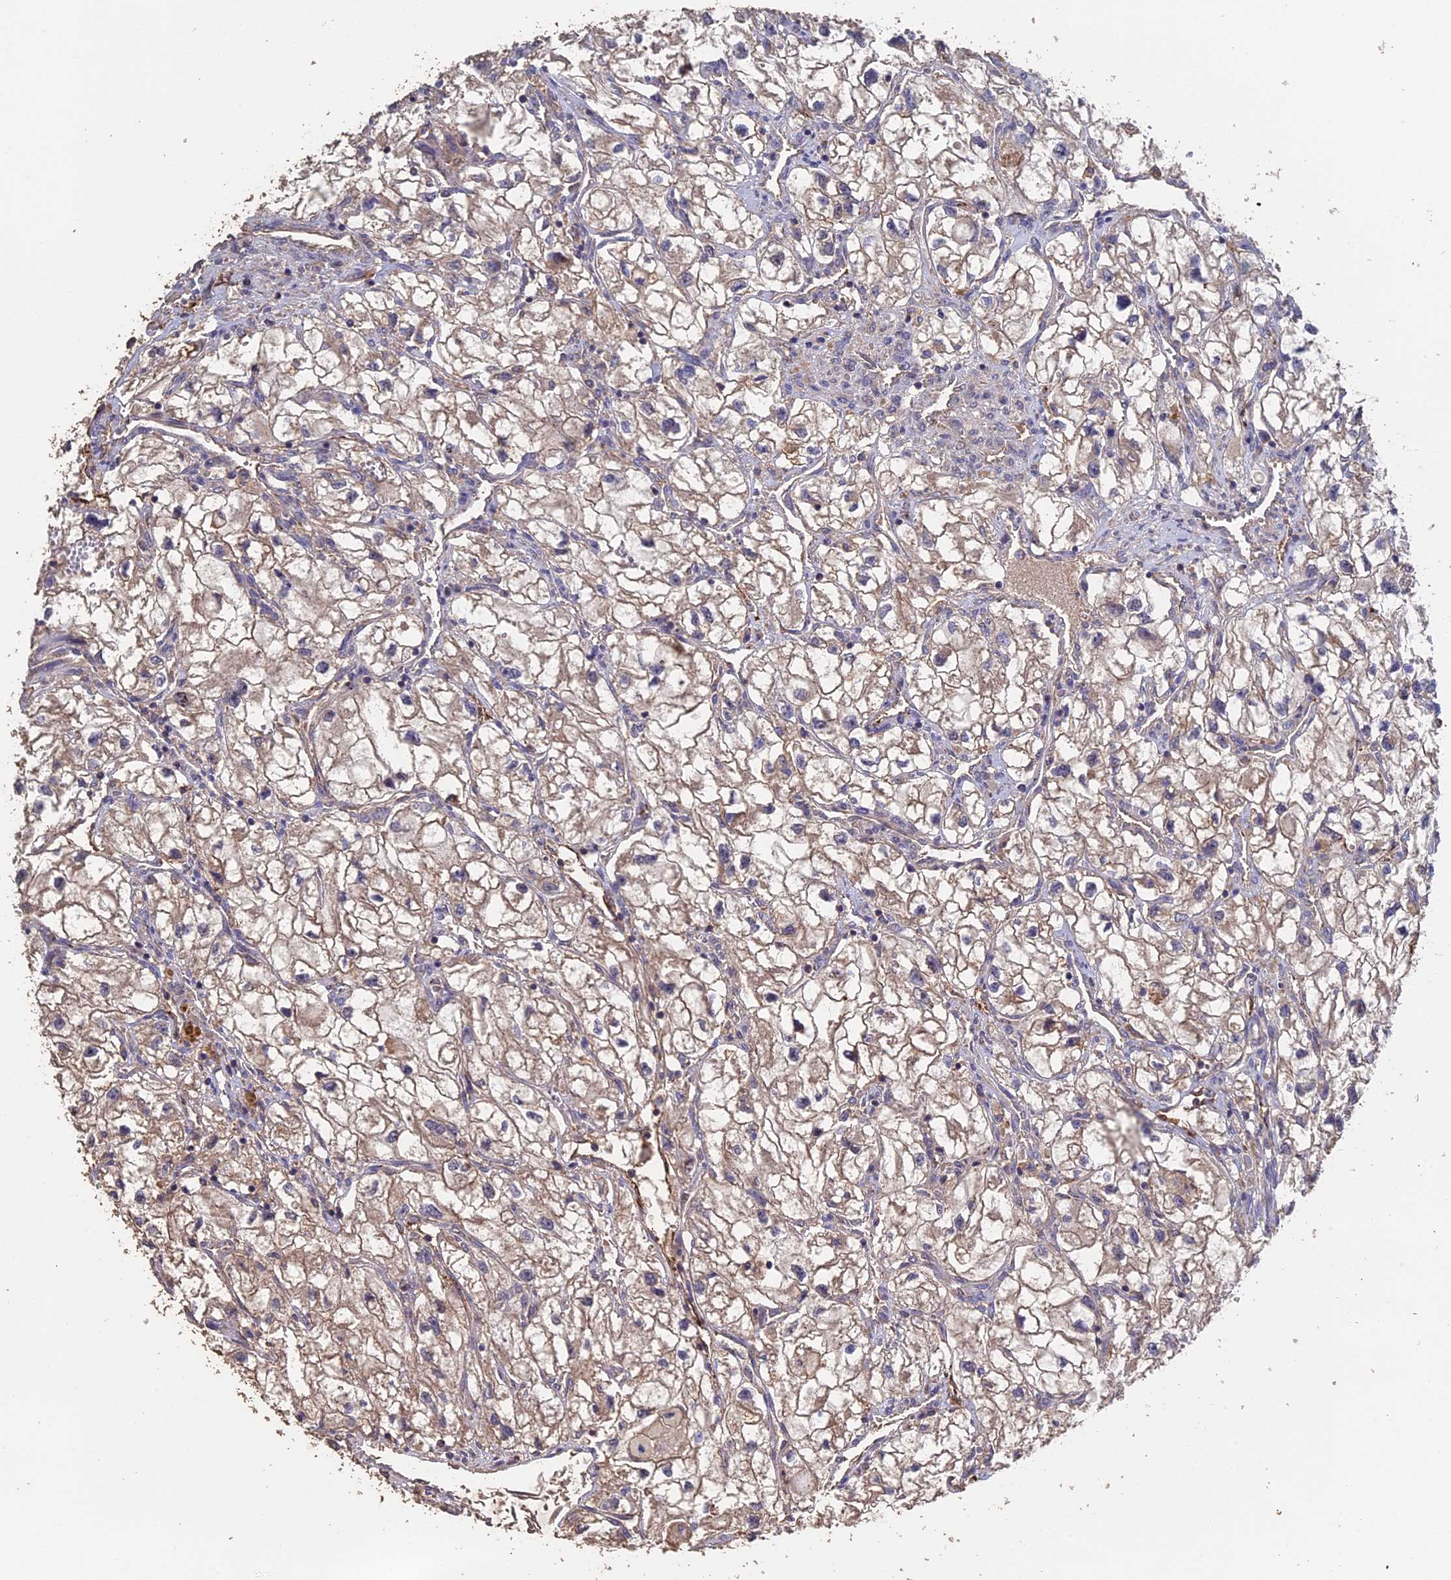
{"staining": {"intensity": "weak", "quantity": "25%-75%", "location": "cytoplasmic/membranous"}, "tissue": "renal cancer", "cell_type": "Tumor cells", "image_type": "cancer", "snomed": [{"axis": "morphology", "description": "Adenocarcinoma, NOS"}, {"axis": "topography", "description": "Kidney"}], "caption": "IHC staining of renal cancer, which exhibits low levels of weak cytoplasmic/membranous staining in about 25%-75% of tumor cells indicating weak cytoplasmic/membranous protein staining. The staining was performed using DAB (3,3'-diaminobenzidine) (brown) for protein detection and nuclei were counterstained in hematoxylin (blue).", "gene": "PIGQ", "patient": {"sex": "female", "age": 70}}